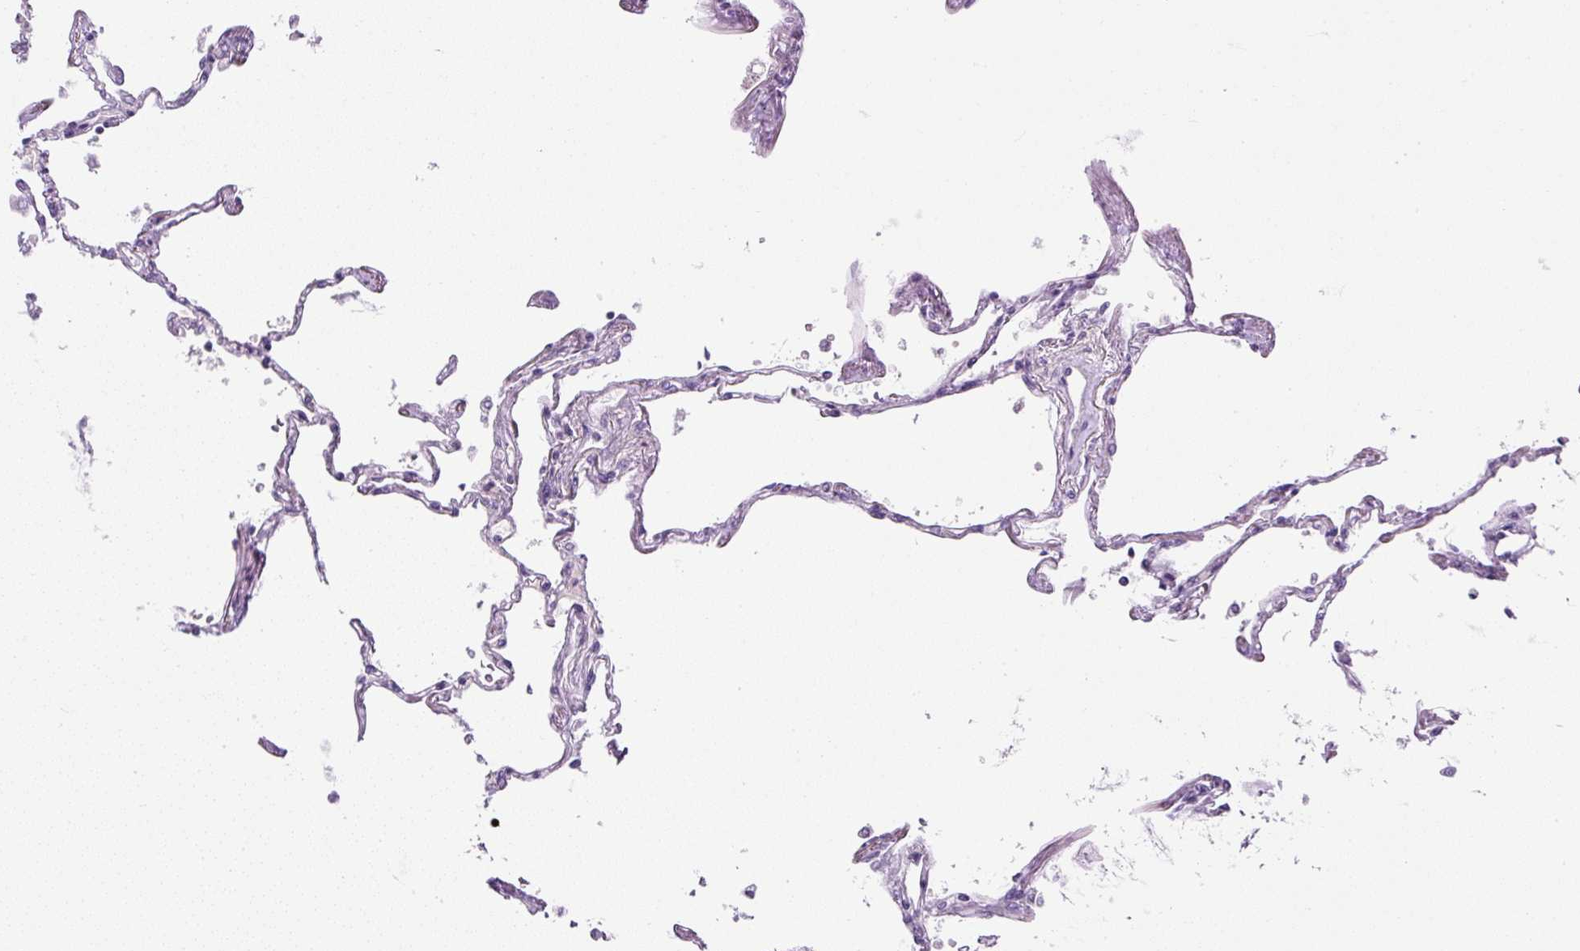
{"staining": {"intensity": "negative", "quantity": "none", "location": "none"}, "tissue": "lung", "cell_type": "Alveolar cells", "image_type": "normal", "snomed": [{"axis": "morphology", "description": "Normal tissue, NOS"}, {"axis": "topography", "description": "Lung"}], "caption": "A high-resolution micrograph shows immunohistochemistry staining of benign lung, which shows no significant positivity in alveolar cells.", "gene": "COL9A2", "patient": {"sex": "female", "age": 67}}